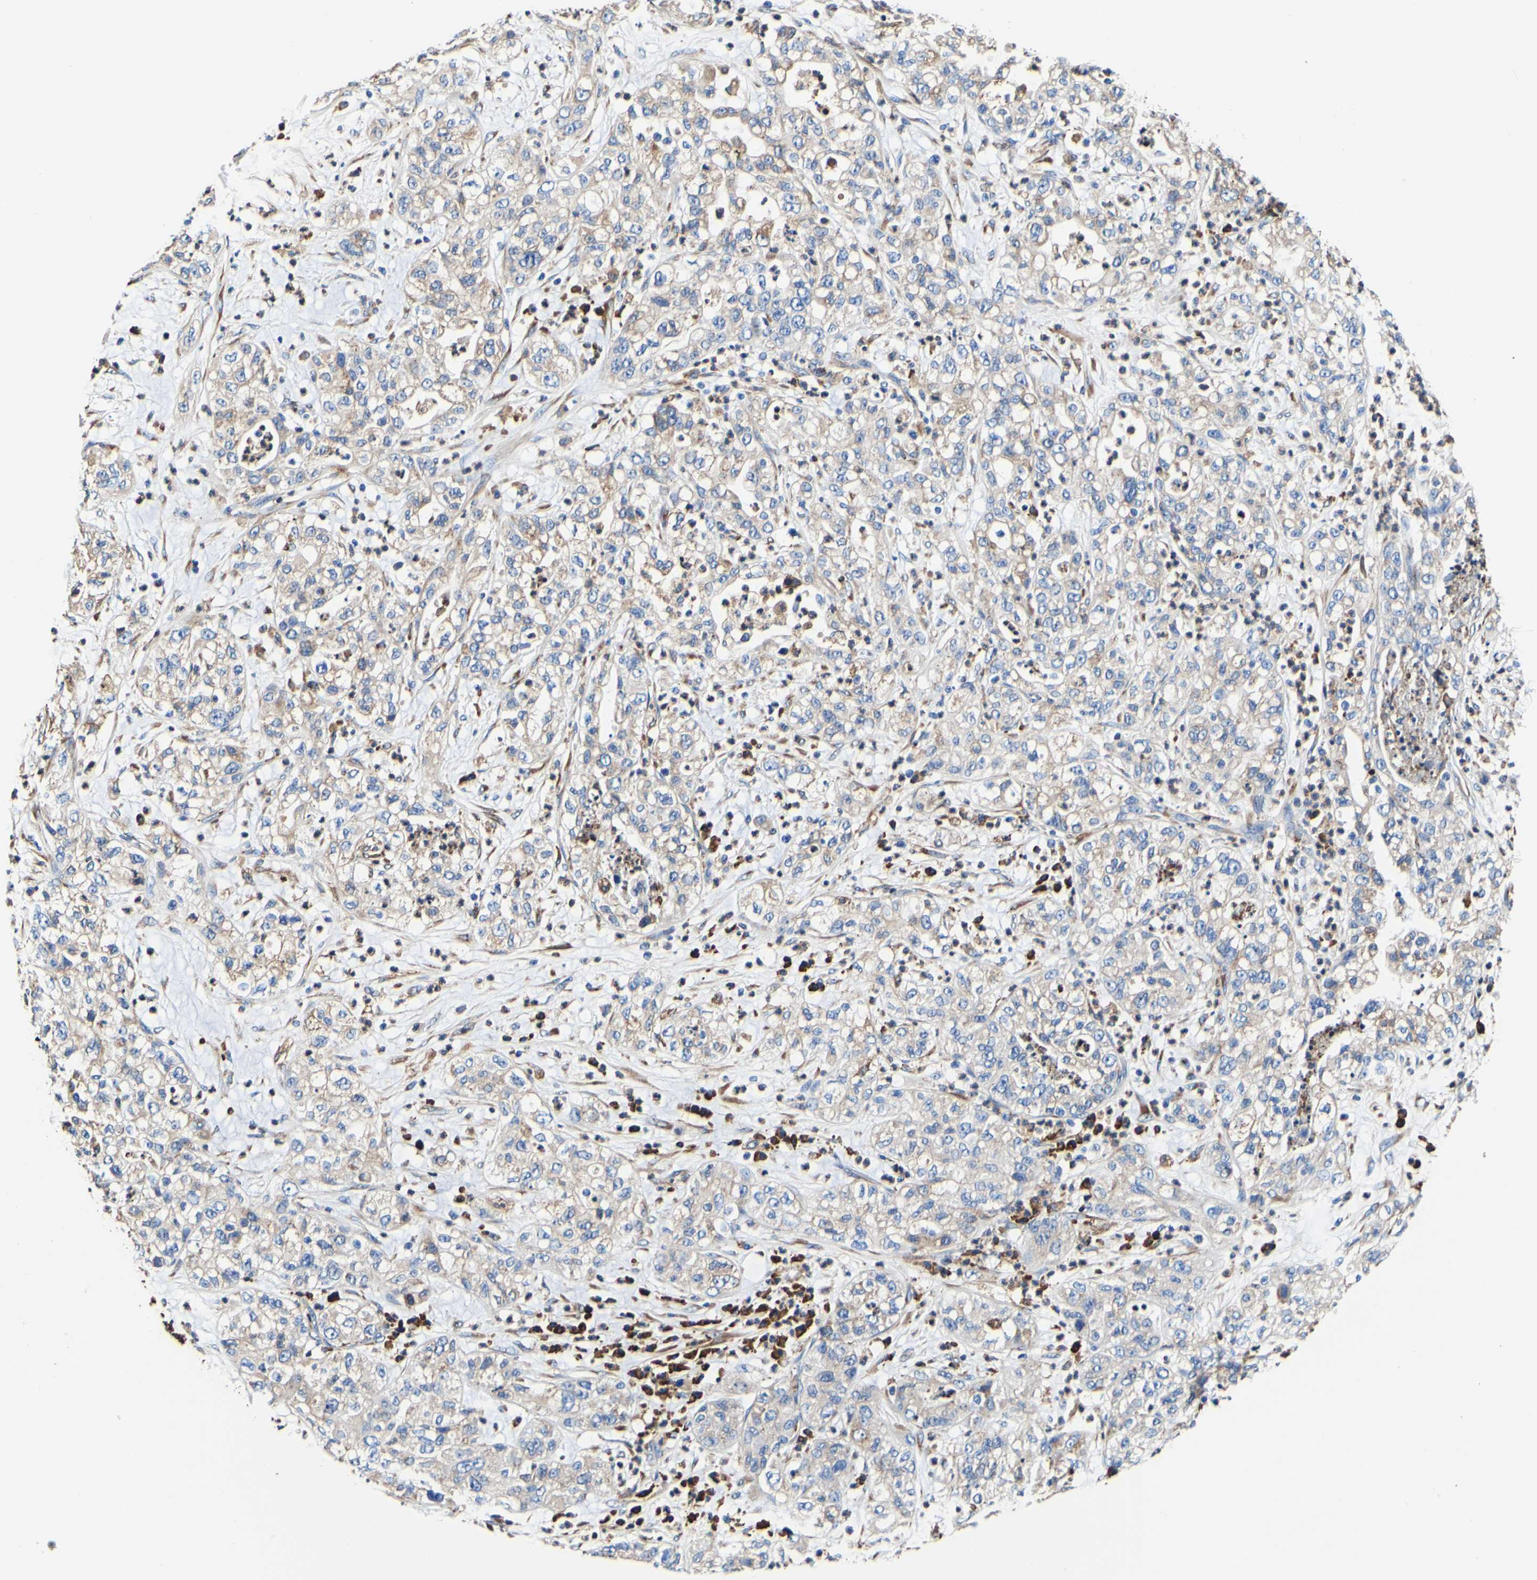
{"staining": {"intensity": "weak", "quantity": ">75%", "location": "cytoplasmic/membranous"}, "tissue": "pancreatic cancer", "cell_type": "Tumor cells", "image_type": "cancer", "snomed": [{"axis": "morphology", "description": "Adenocarcinoma, NOS"}, {"axis": "topography", "description": "Pancreas"}], "caption": "High-magnification brightfield microscopy of pancreatic cancer stained with DAB (3,3'-diaminobenzidine) (brown) and counterstained with hematoxylin (blue). tumor cells exhibit weak cytoplasmic/membranous staining is appreciated in approximately>75% of cells. The protein is shown in brown color, while the nuclei are stained blue.", "gene": "P4HB", "patient": {"sex": "female", "age": 78}}